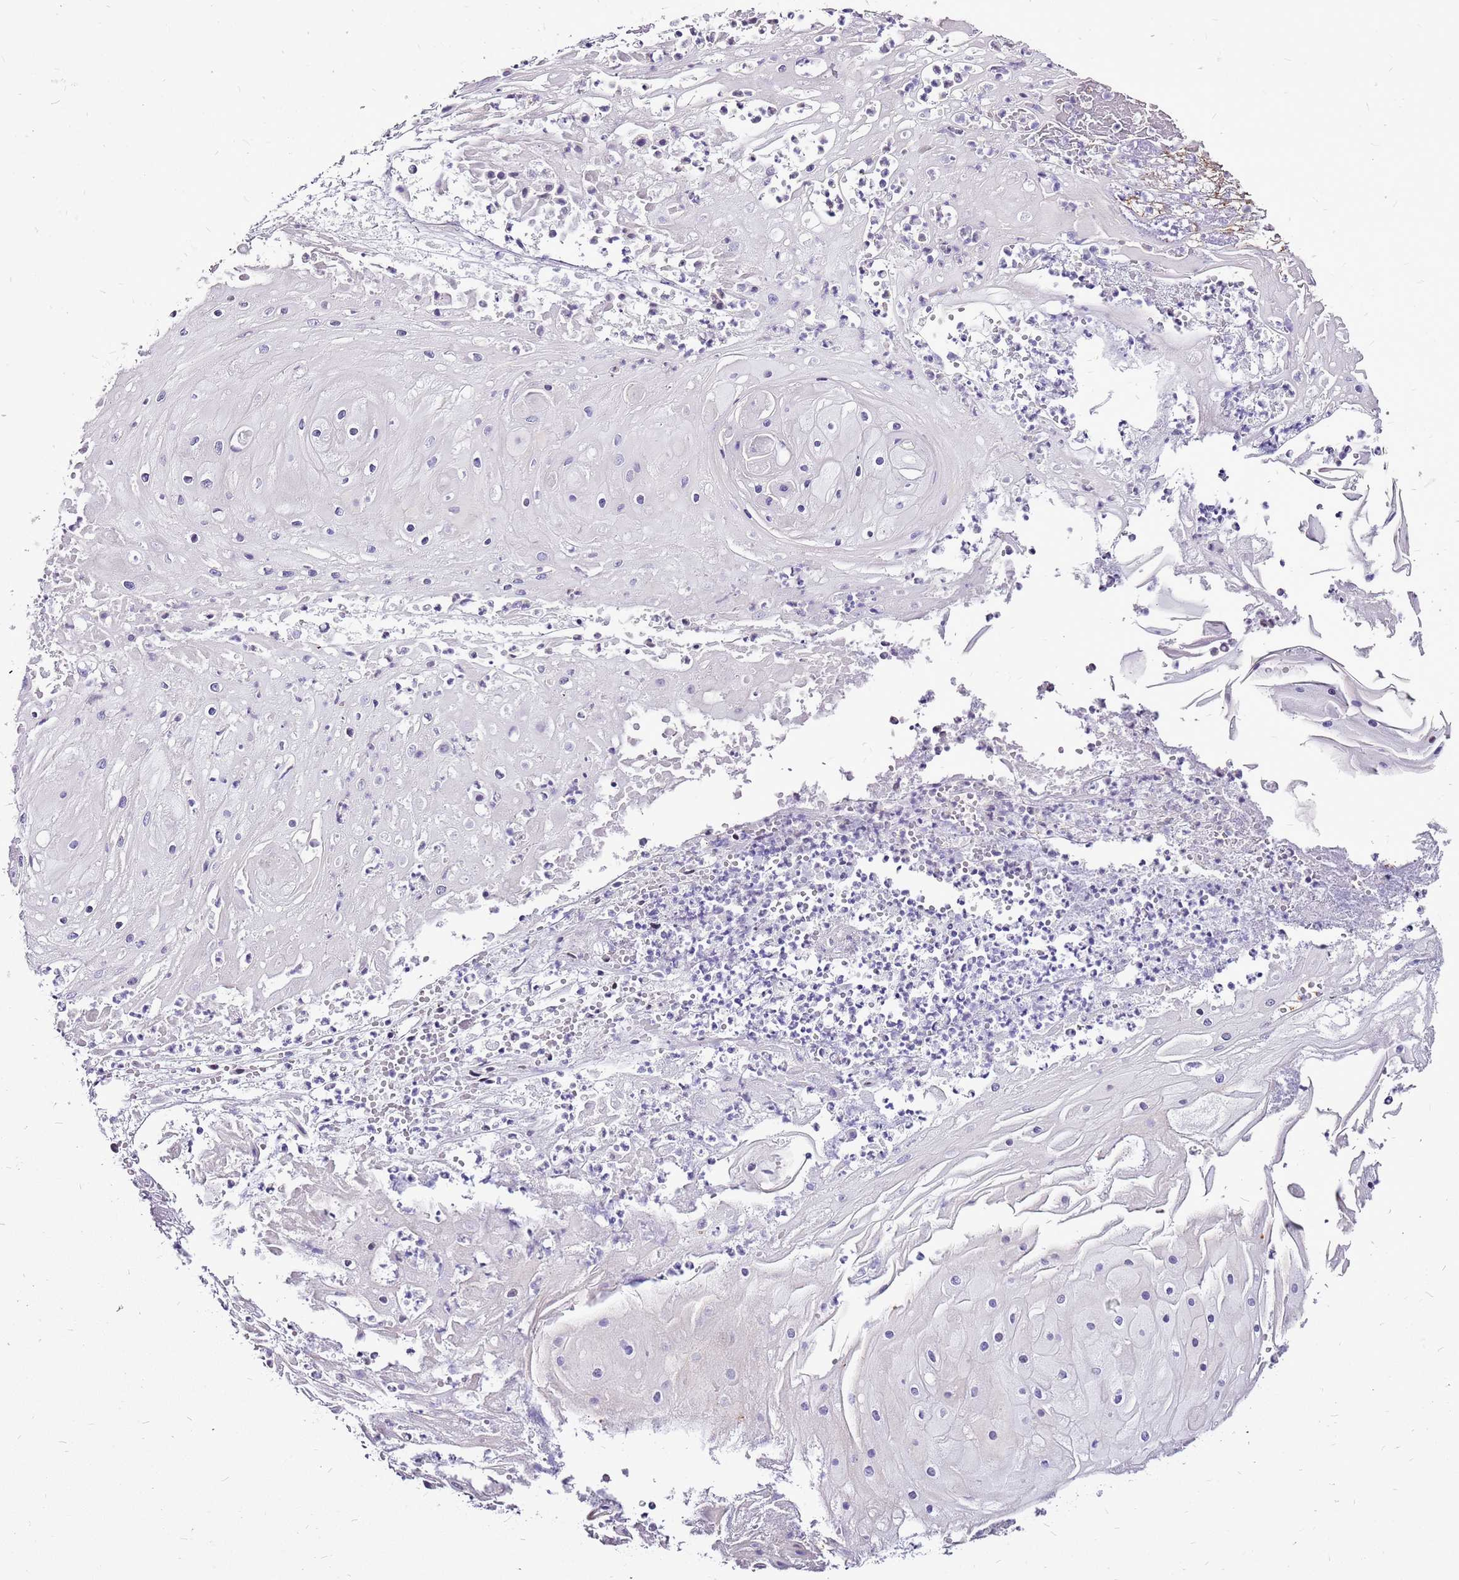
{"staining": {"intensity": "weak", "quantity": "25%-75%", "location": "nuclear"}, "tissue": "skin cancer", "cell_type": "Tumor cells", "image_type": "cancer", "snomed": [{"axis": "morphology", "description": "Squamous cell carcinoma, NOS"}, {"axis": "topography", "description": "Skin"}], "caption": "Approximately 25%-75% of tumor cells in squamous cell carcinoma (skin) show weak nuclear protein expression as visualized by brown immunohistochemical staining.", "gene": "CCDC166", "patient": {"sex": "male", "age": 70}}